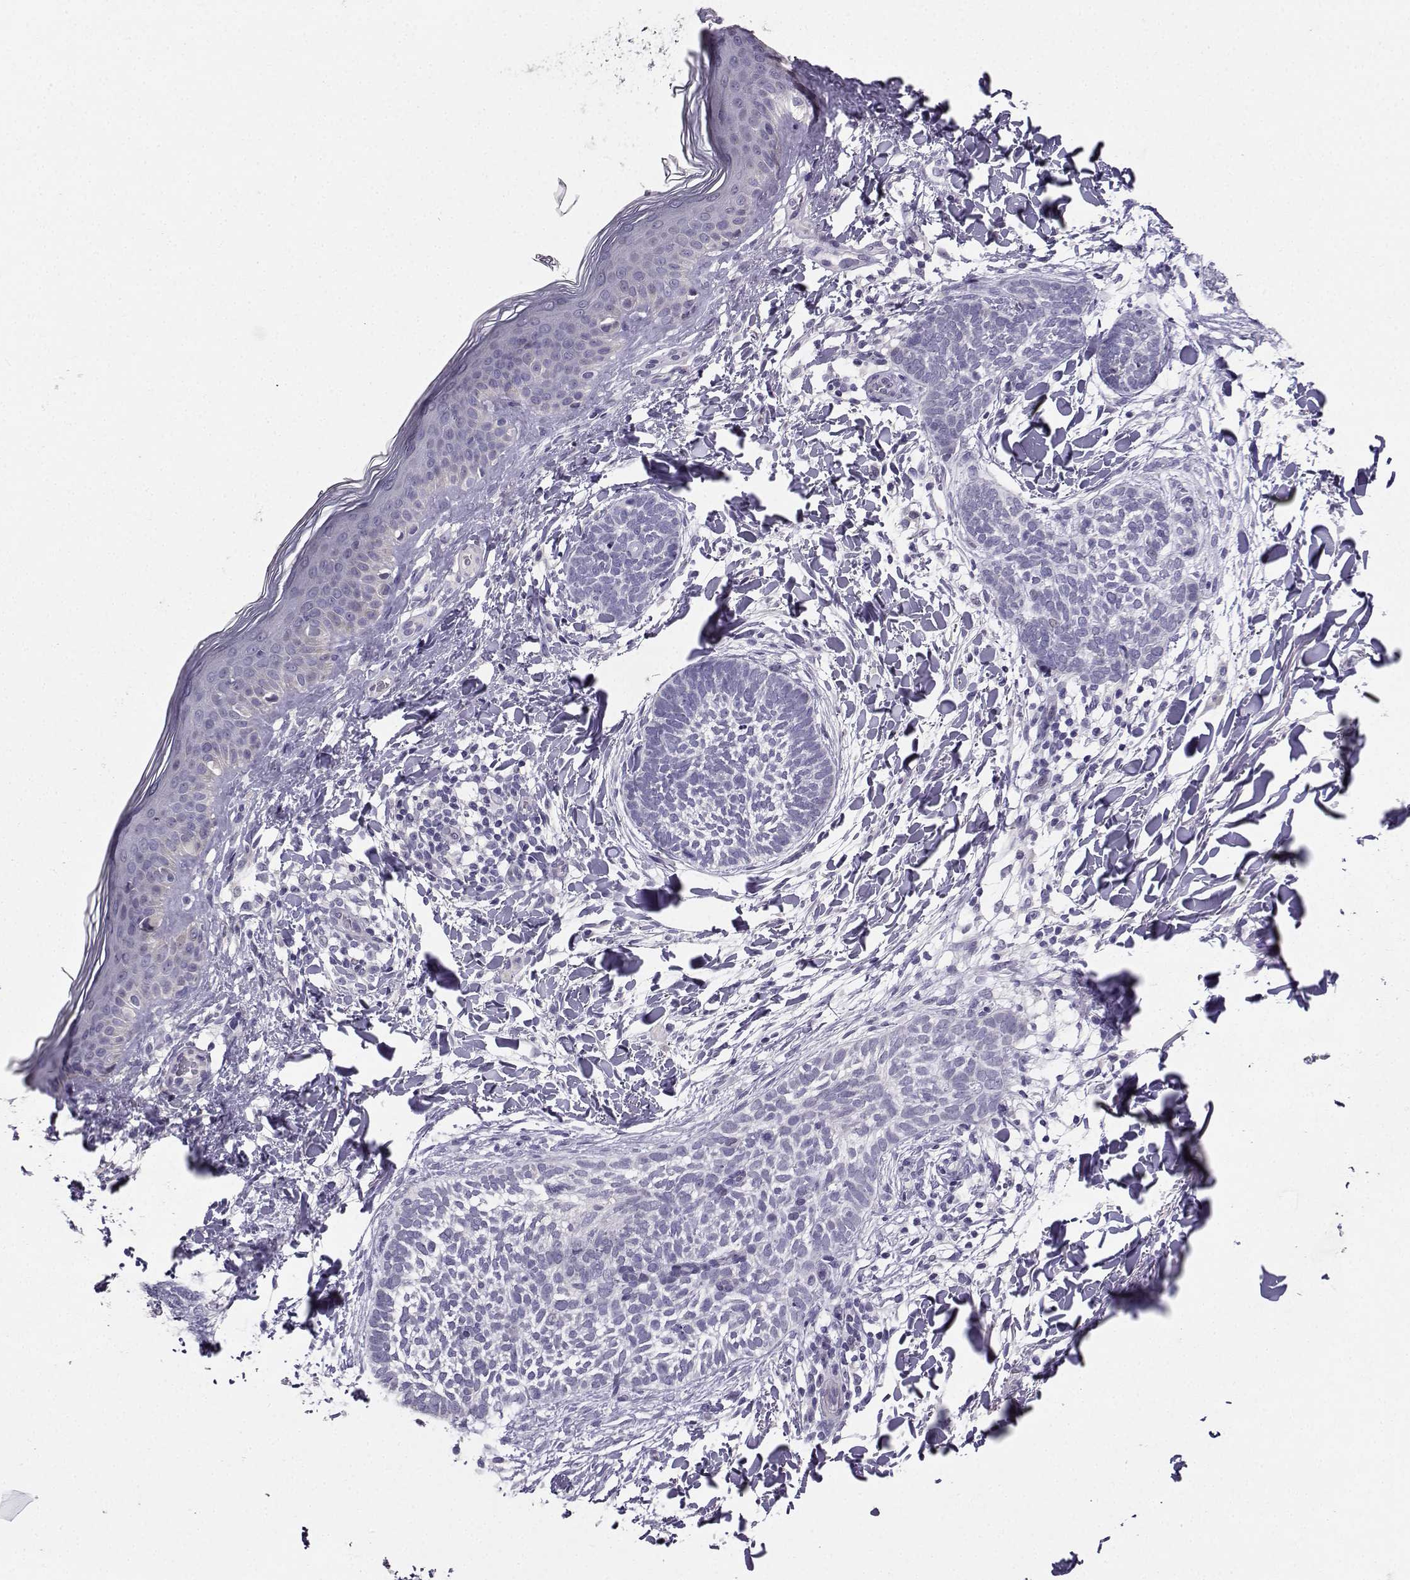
{"staining": {"intensity": "negative", "quantity": "none", "location": "none"}, "tissue": "skin cancer", "cell_type": "Tumor cells", "image_type": "cancer", "snomed": [{"axis": "morphology", "description": "Normal tissue, NOS"}, {"axis": "morphology", "description": "Basal cell carcinoma"}, {"axis": "topography", "description": "Skin"}], "caption": "The image shows no staining of tumor cells in basal cell carcinoma (skin).", "gene": "CARTPT", "patient": {"sex": "male", "age": 46}}